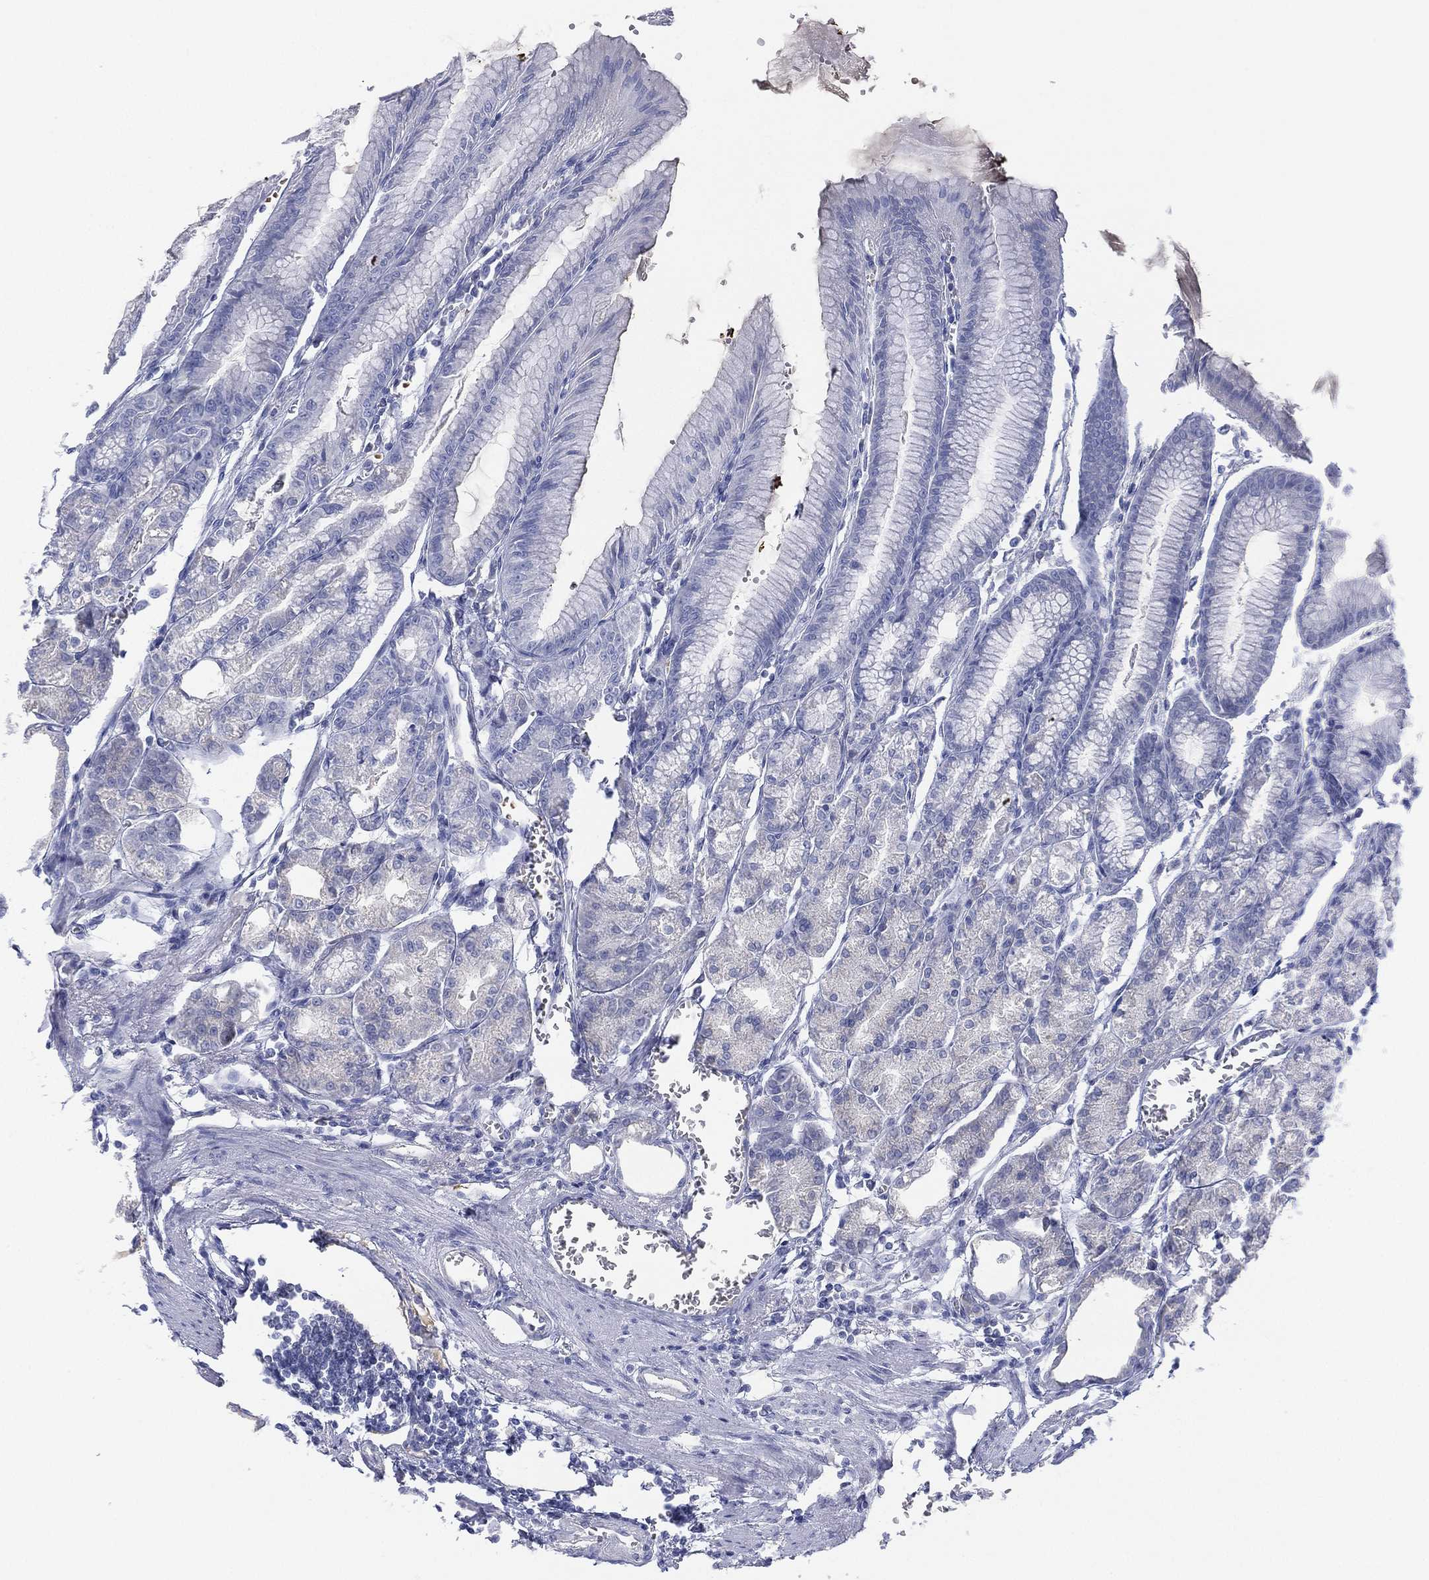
{"staining": {"intensity": "negative", "quantity": "none", "location": "none"}, "tissue": "stomach", "cell_type": "Glandular cells", "image_type": "normal", "snomed": [{"axis": "morphology", "description": "Normal tissue, NOS"}, {"axis": "topography", "description": "Stomach, lower"}], "caption": "The photomicrograph reveals no significant expression in glandular cells of stomach.", "gene": "CYP2D6", "patient": {"sex": "male", "age": 71}}